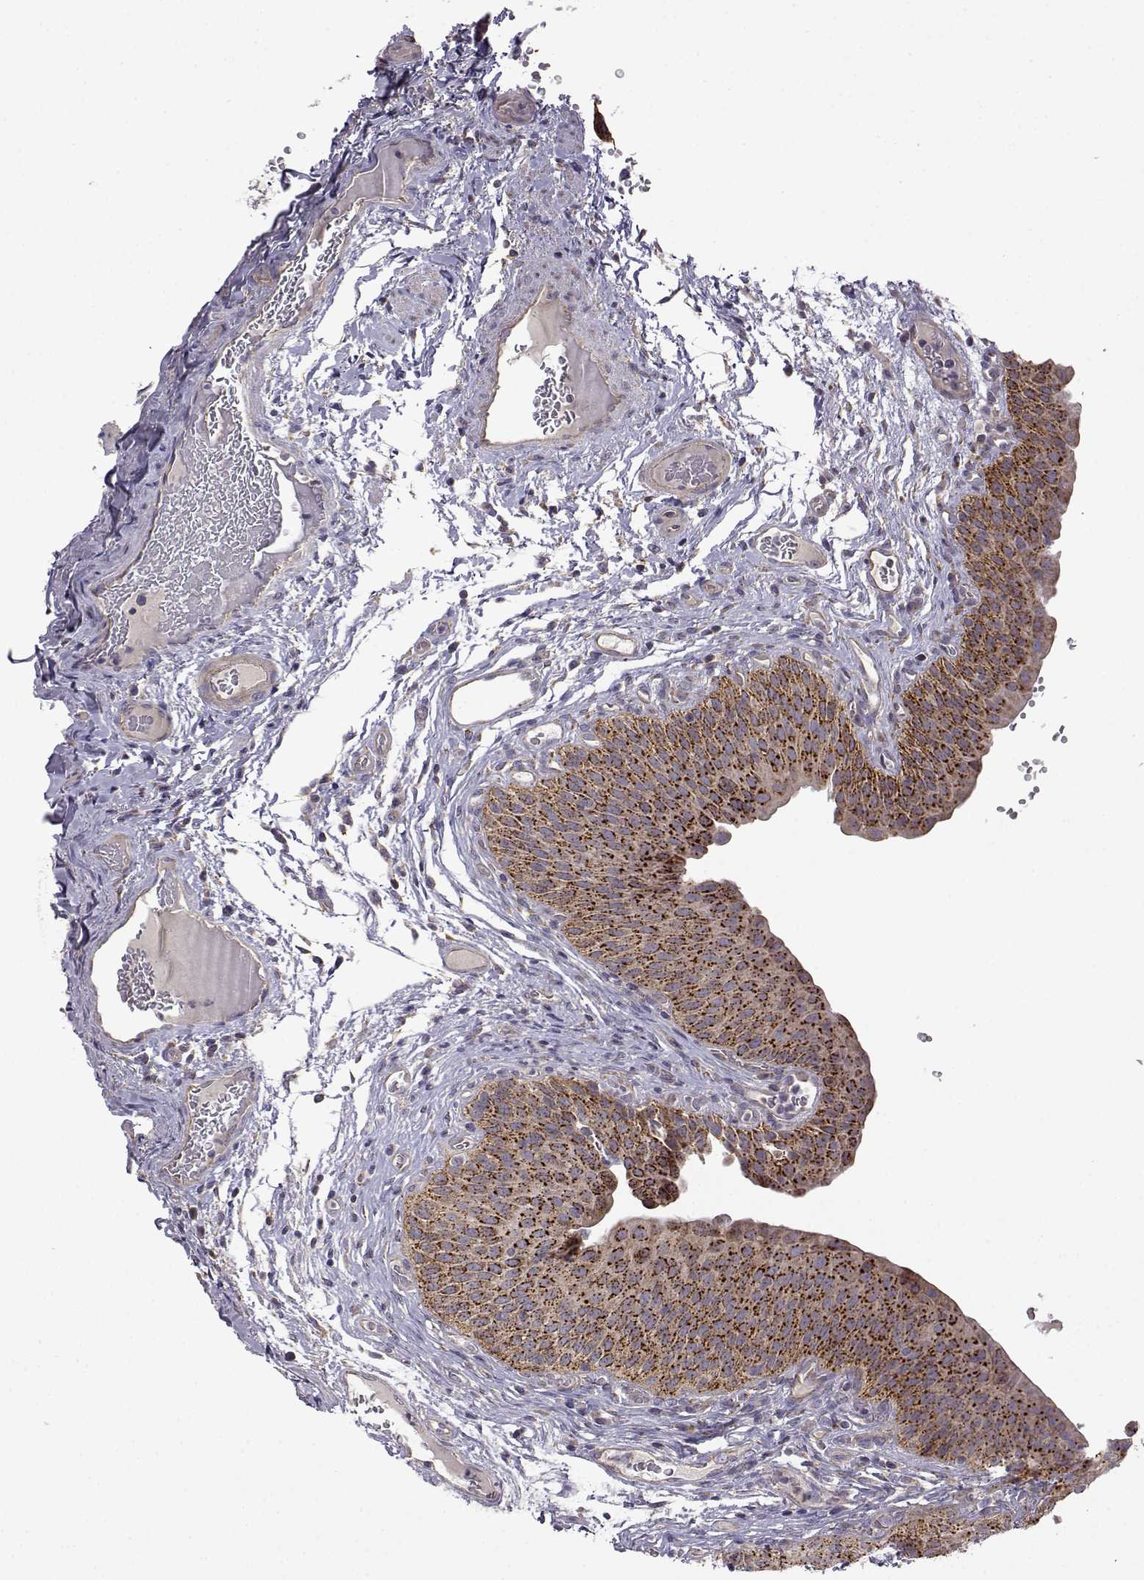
{"staining": {"intensity": "moderate", "quantity": "25%-75%", "location": "cytoplasmic/membranous"}, "tissue": "urinary bladder", "cell_type": "Urothelial cells", "image_type": "normal", "snomed": [{"axis": "morphology", "description": "Normal tissue, NOS"}, {"axis": "topography", "description": "Urinary bladder"}], "caption": "This is a photomicrograph of immunohistochemistry staining of normal urinary bladder, which shows moderate staining in the cytoplasmic/membranous of urothelial cells.", "gene": "DDC", "patient": {"sex": "male", "age": 66}}